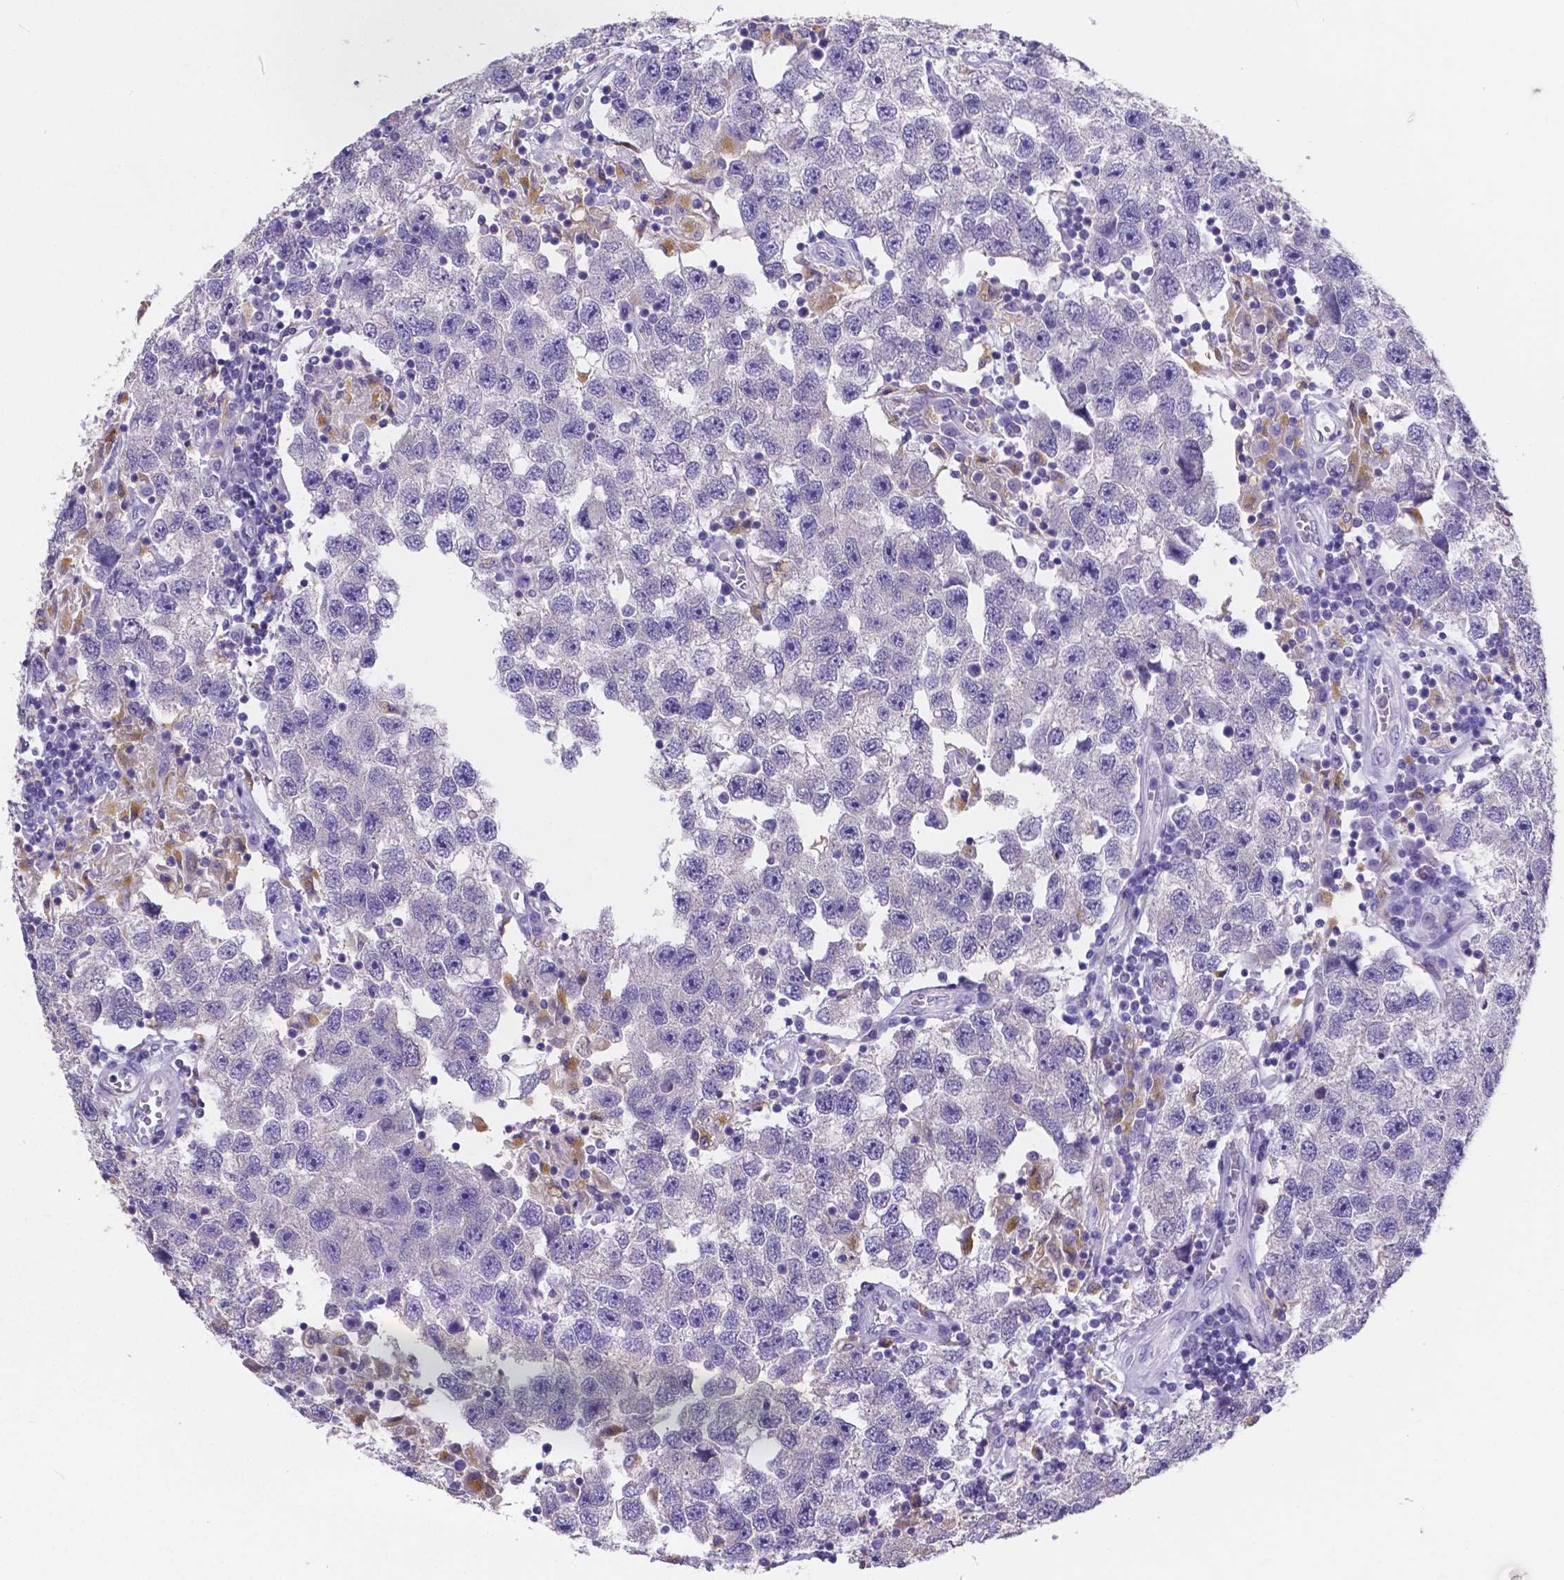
{"staining": {"intensity": "negative", "quantity": "none", "location": "none"}, "tissue": "testis cancer", "cell_type": "Tumor cells", "image_type": "cancer", "snomed": [{"axis": "morphology", "description": "Seminoma, NOS"}, {"axis": "topography", "description": "Testis"}], "caption": "Tumor cells are negative for brown protein staining in testis seminoma.", "gene": "ATP6V1D", "patient": {"sex": "male", "age": 26}}